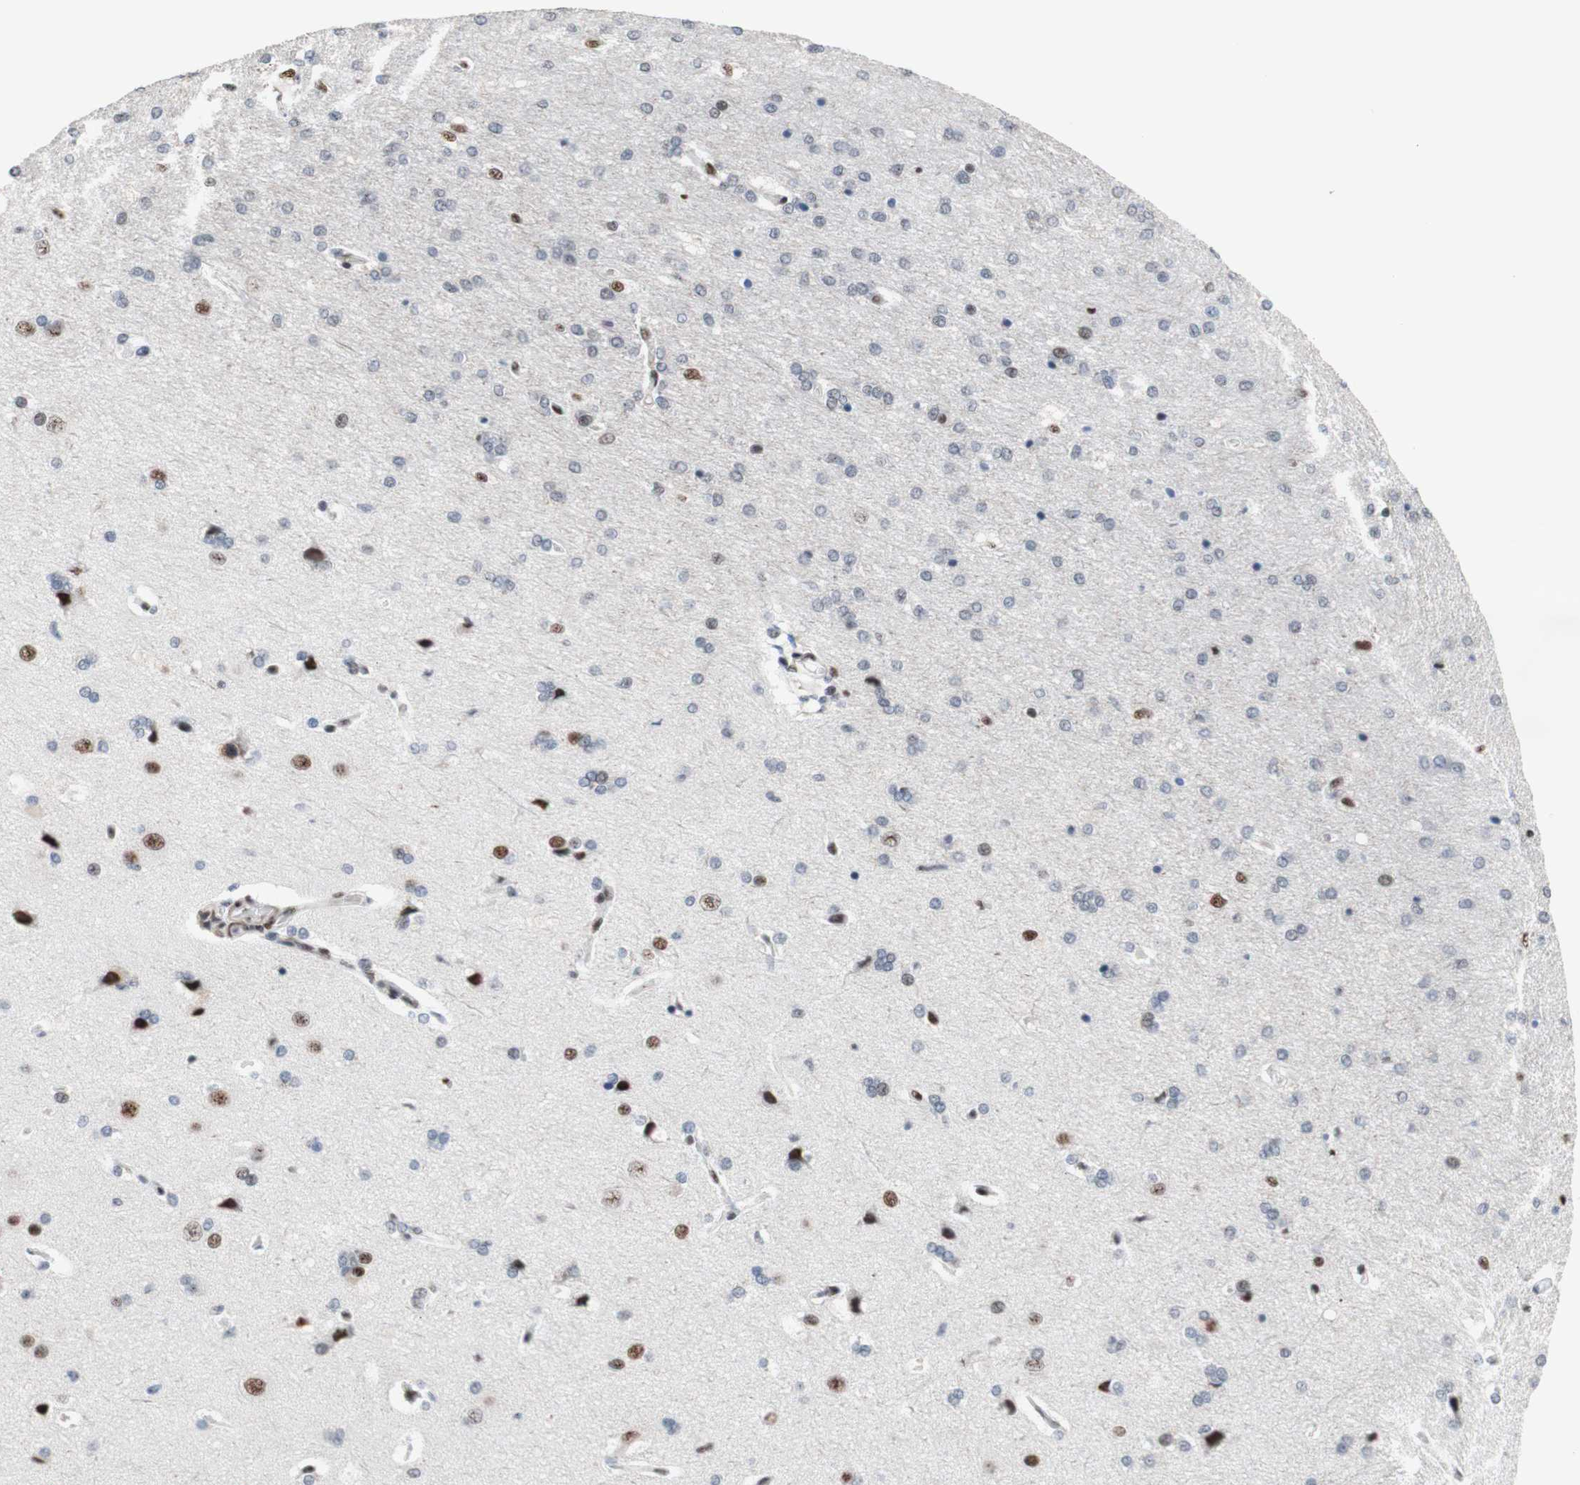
{"staining": {"intensity": "moderate", "quantity": ">75%", "location": "nuclear"}, "tissue": "cerebral cortex", "cell_type": "Endothelial cells", "image_type": "normal", "snomed": [{"axis": "morphology", "description": "Normal tissue, NOS"}, {"axis": "topography", "description": "Cerebral cortex"}], "caption": "Protein staining displays moderate nuclear positivity in approximately >75% of endothelial cells in unremarkable cerebral cortex.", "gene": "TLE1", "patient": {"sex": "male", "age": 62}}